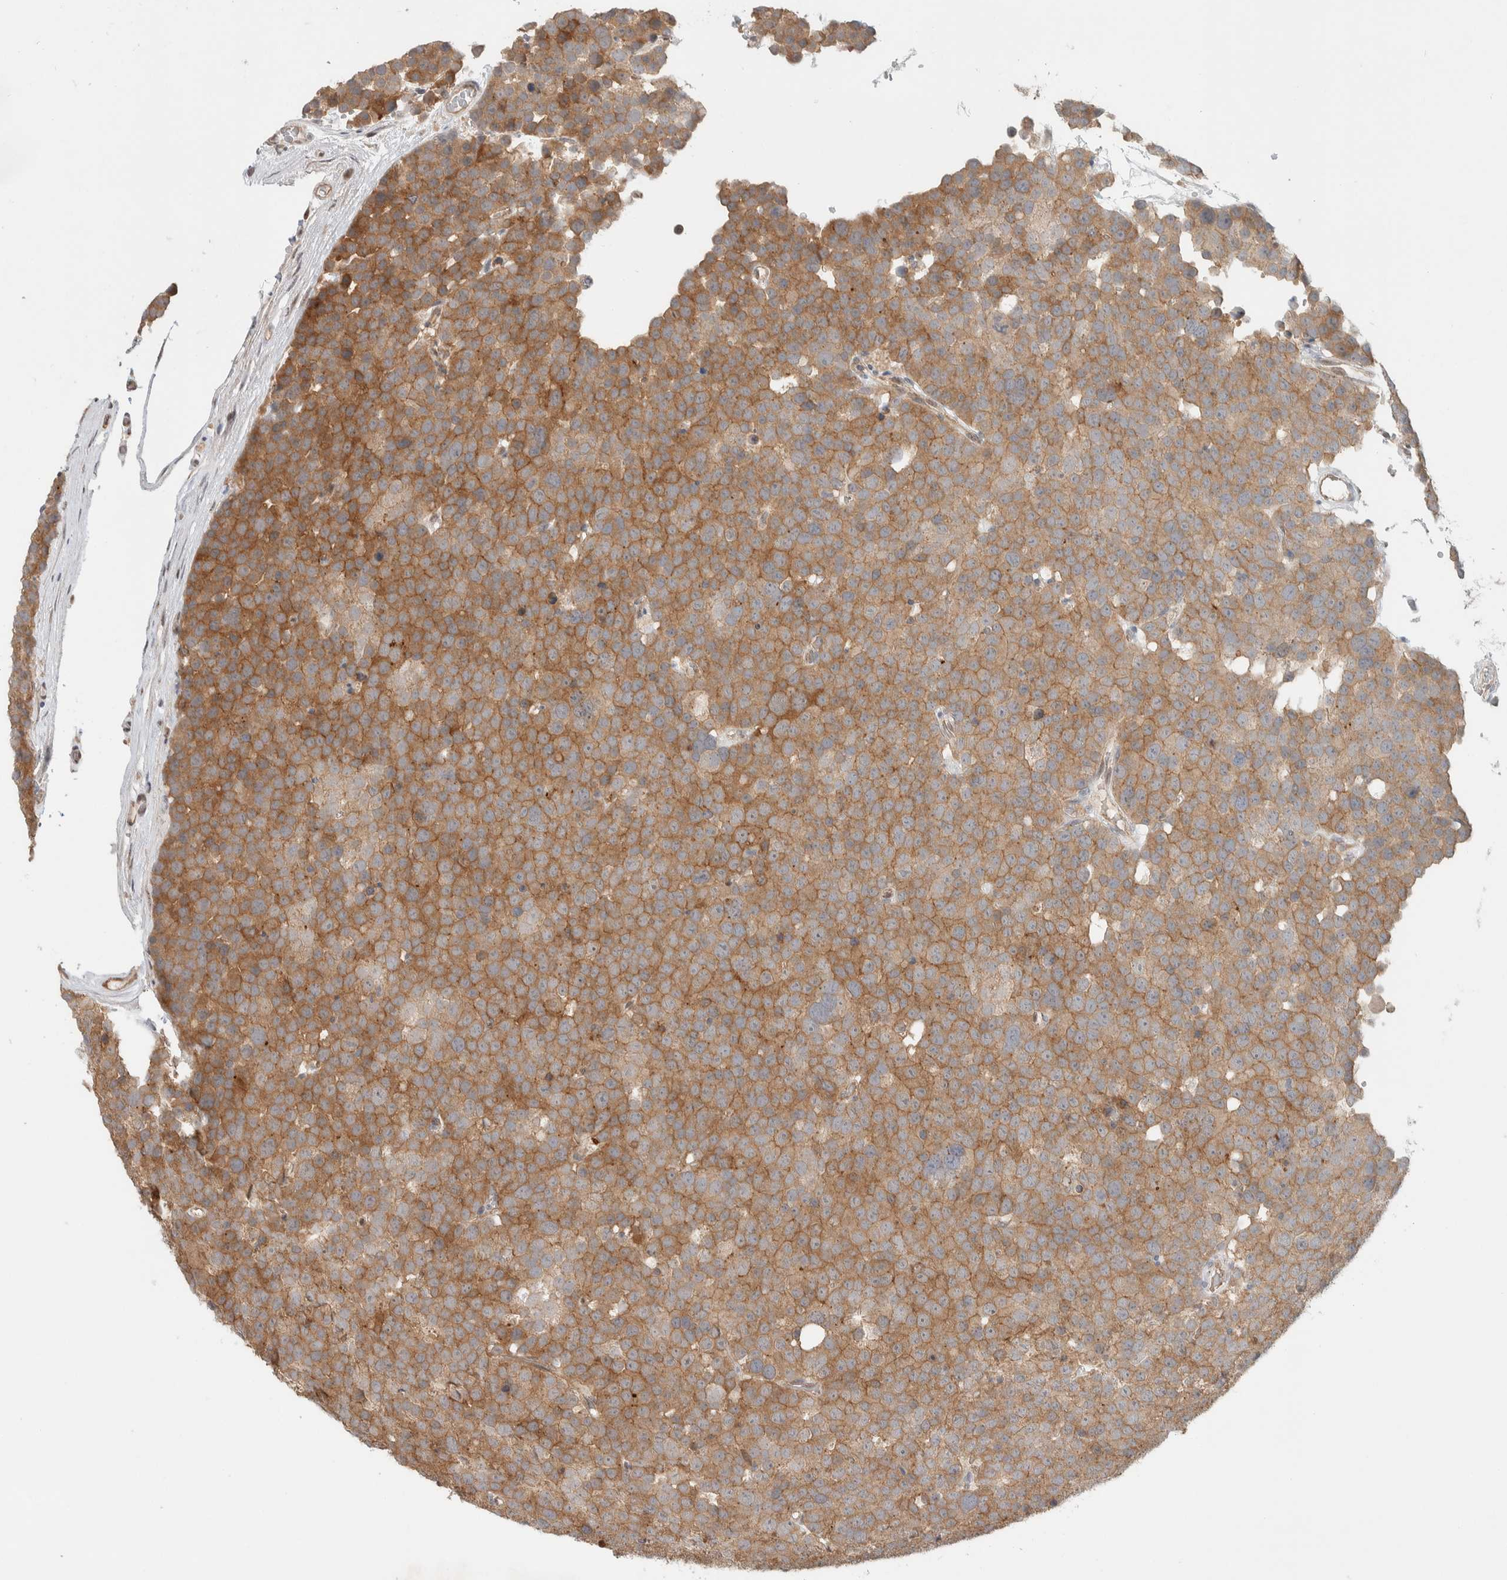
{"staining": {"intensity": "strong", "quantity": ">75%", "location": "cytoplasmic/membranous"}, "tissue": "testis cancer", "cell_type": "Tumor cells", "image_type": "cancer", "snomed": [{"axis": "morphology", "description": "Seminoma, NOS"}, {"axis": "topography", "description": "Testis"}], "caption": "Strong cytoplasmic/membranous positivity for a protein is seen in approximately >75% of tumor cells of testis seminoma using immunohistochemistry (IHC).", "gene": "DEPTOR", "patient": {"sex": "male", "age": 71}}